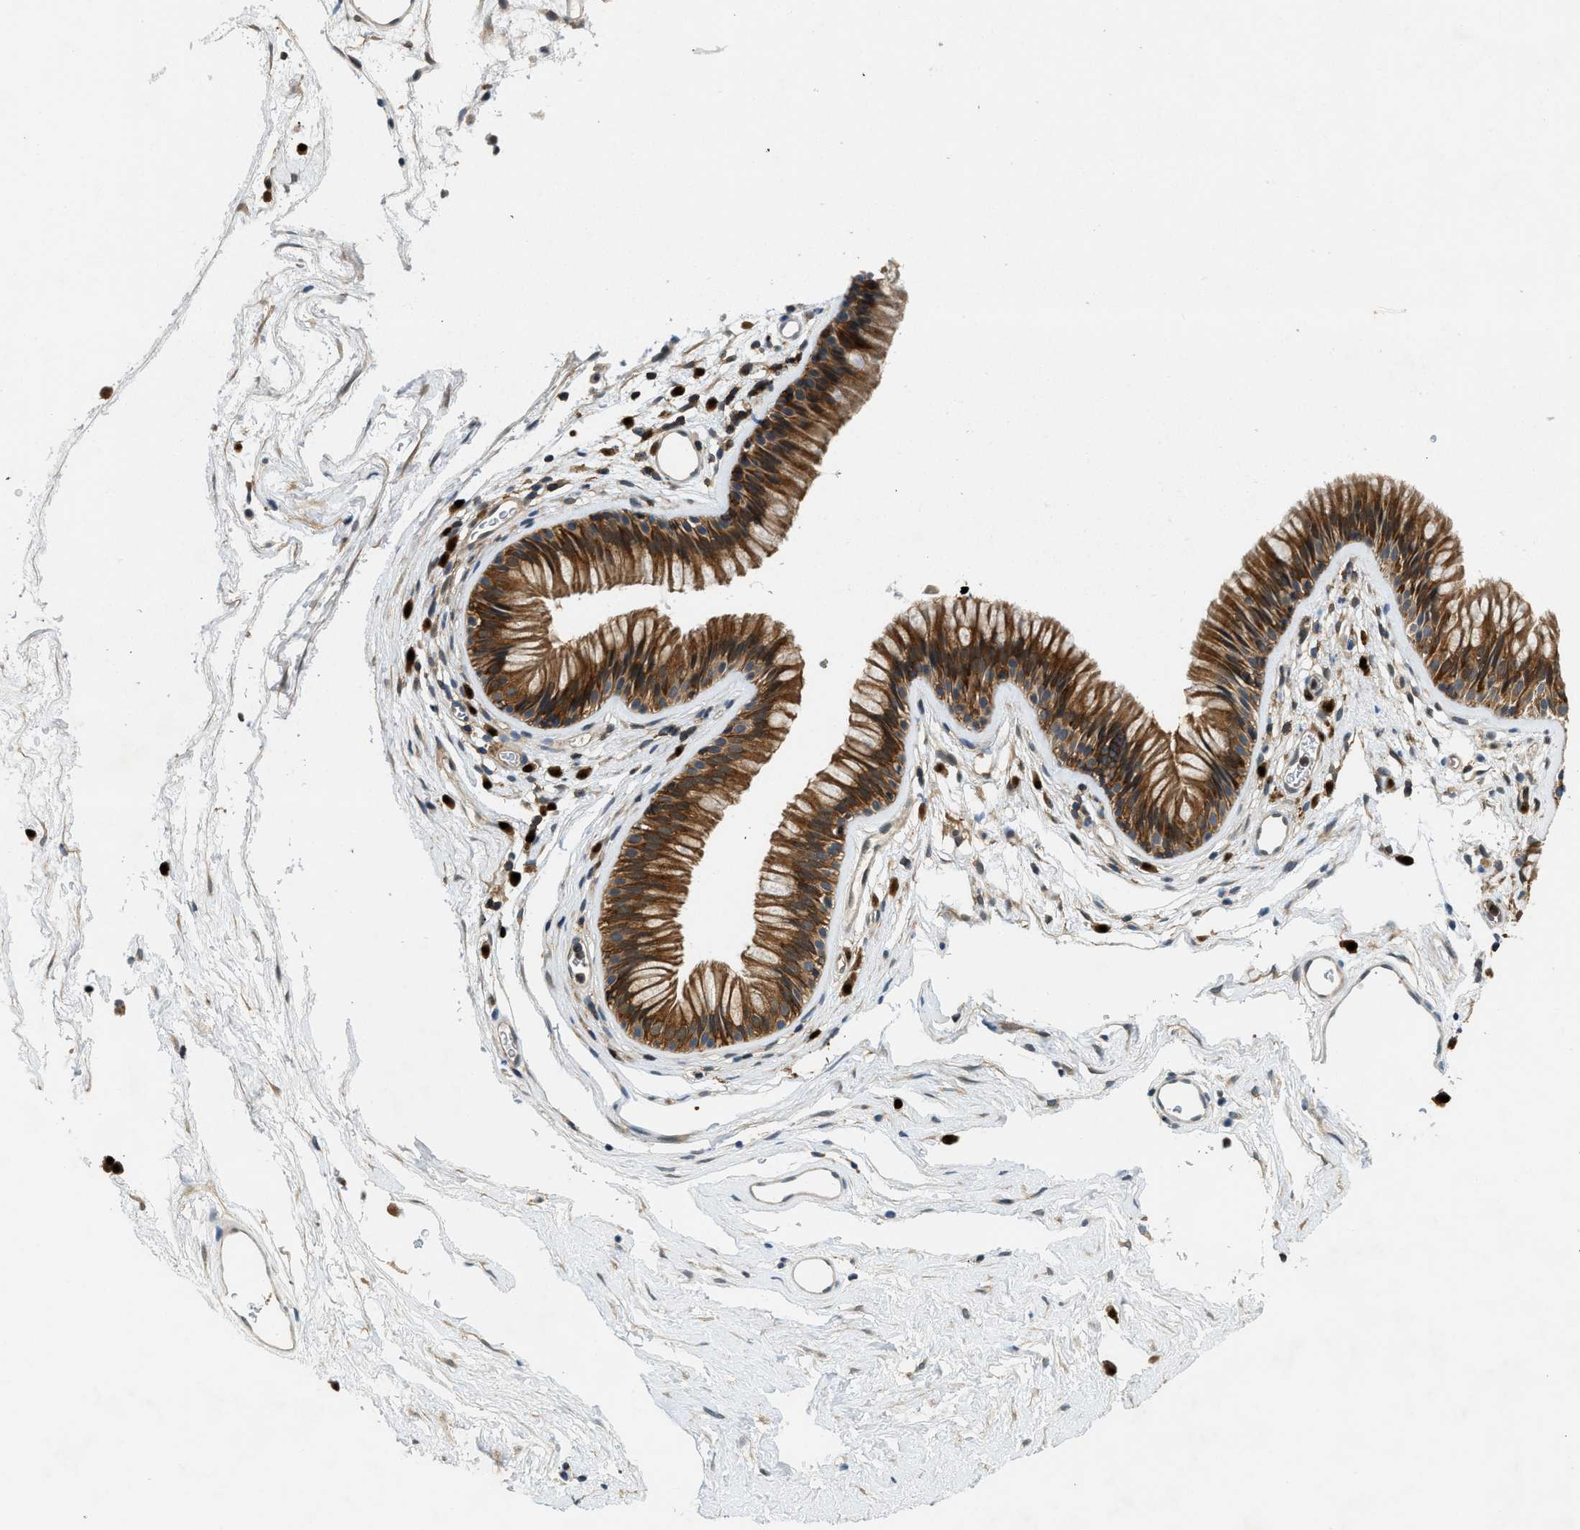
{"staining": {"intensity": "moderate", "quantity": ">75%", "location": "cytoplasmic/membranous"}, "tissue": "nasopharynx", "cell_type": "Respiratory epithelial cells", "image_type": "normal", "snomed": [{"axis": "morphology", "description": "Normal tissue, NOS"}, {"axis": "morphology", "description": "Inflammation, NOS"}, {"axis": "topography", "description": "Nasopharynx"}], "caption": "Nasopharynx stained with DAB immunohistochemistry exhibits medium levels of moderate cytoplasmic/membranous positivity in about >75% of respiratory epithelial cells.", "gene": "GMPPB", "patient": {"sex": "male", "age": 48}}